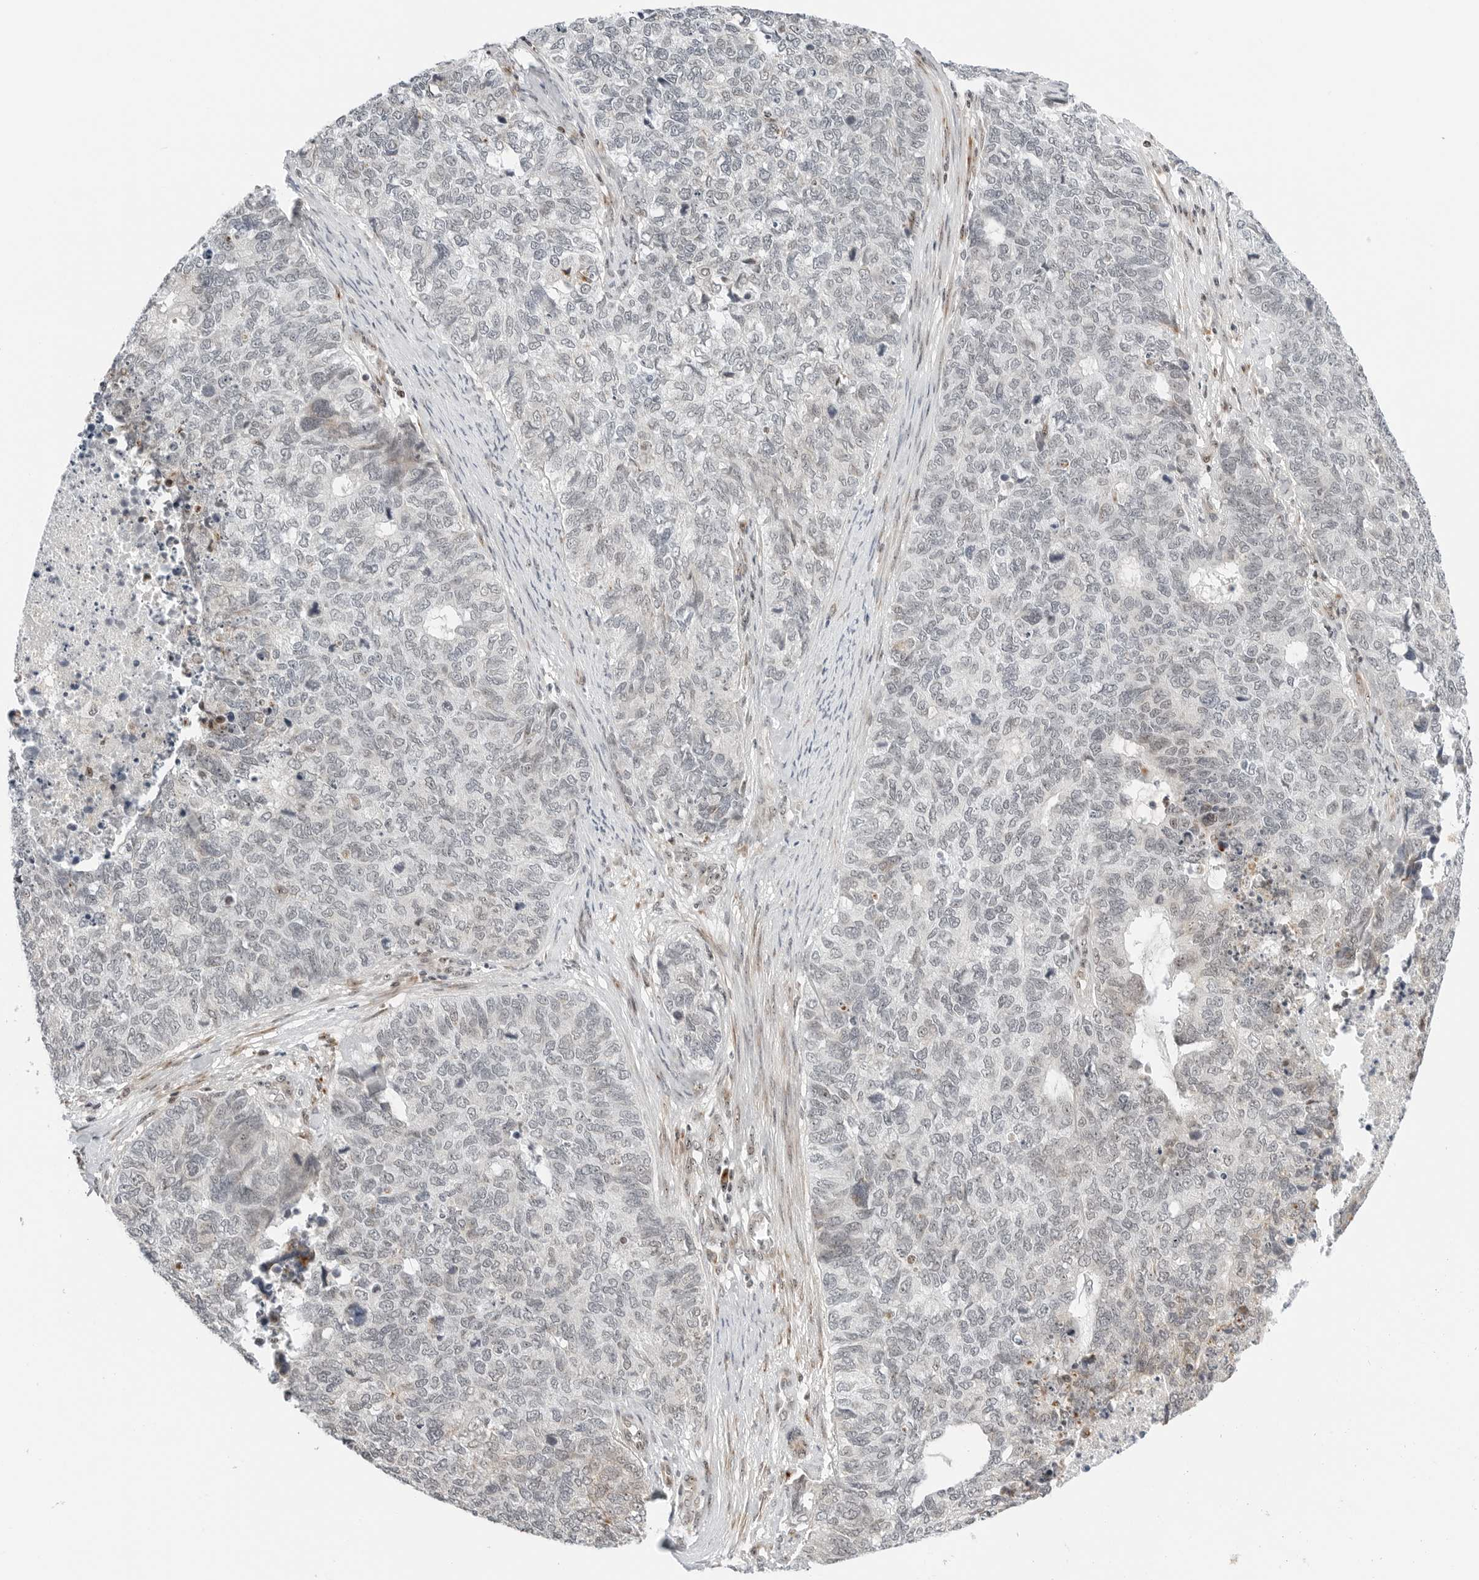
{"staining": {"intensity": "negative", "quantity": "none", "location": "none"}, "tissue": "cervical cancer", "cell_type": "Tumor cells", "image_type": "cancer", "snomed": [{"axis": "morphology", "description": "Squamous cell carcinoma, NOS"}, {"axis": "topography", "description": "Cervix"}], "caption": "Histopathology image shows no significant protein staining in tumor cells of cervical cancer.", "gene": "RIMKLA", "patient": {"sex": "female", "age": 63}}